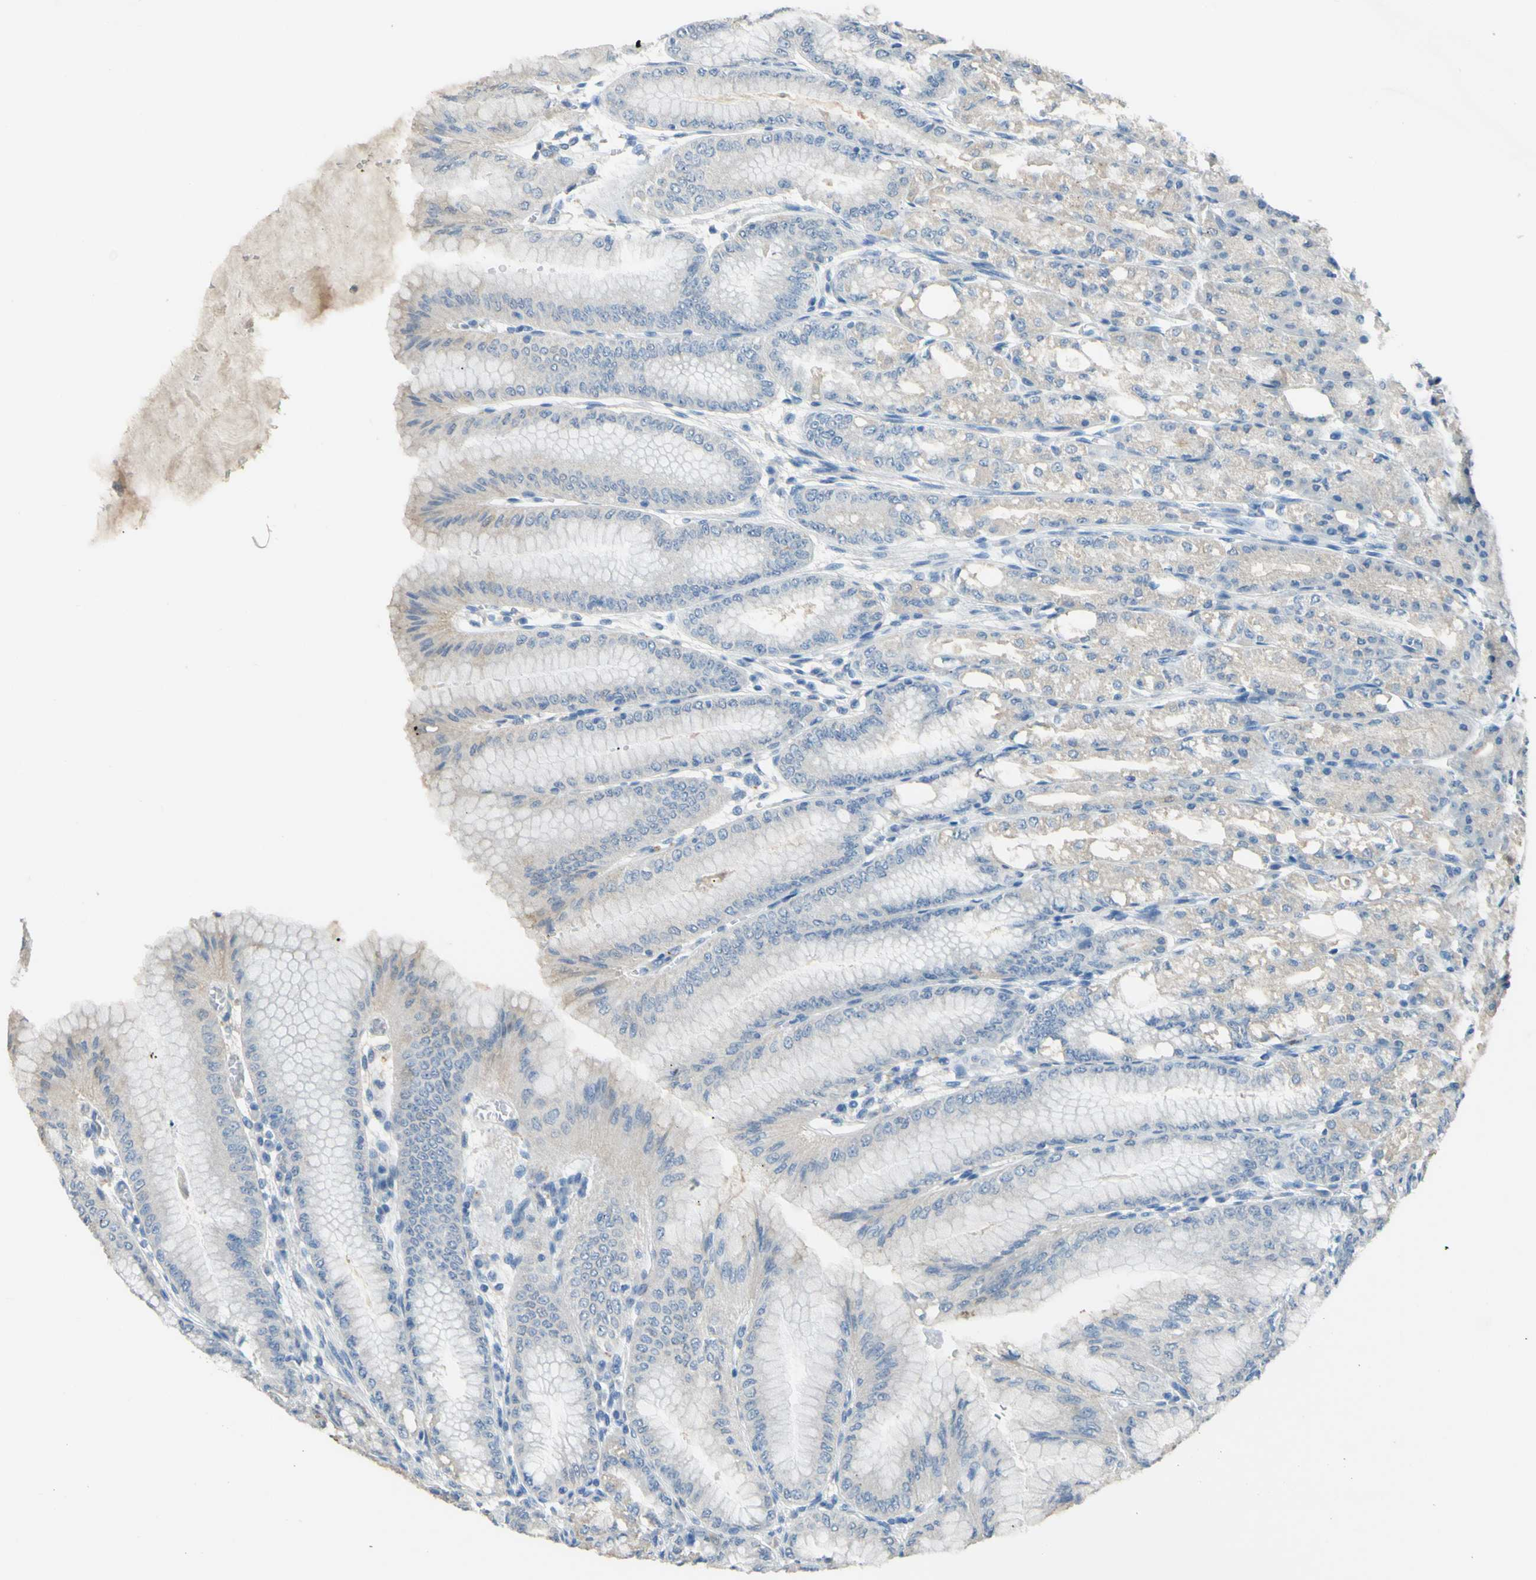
{"staining": {"intensity": "moderate", "quantity": "<25%", "location": "cytoplasmic/membranous"}, "tissue": "stomach", "cell_type": "Glandular cells", "image_type": "normal", "snomed": [{"axis": "morphology", "description": "Normal tissue, NOS"}, {"axis": "topography", "description": "Stomach, lower"}], "caption": "Moderate cytoplasmic/membranous positivity is present in about <25% of glandular cells in normal stomach.", "gene": "CDH10", "patient": {"sex": "male", "age": 71}}